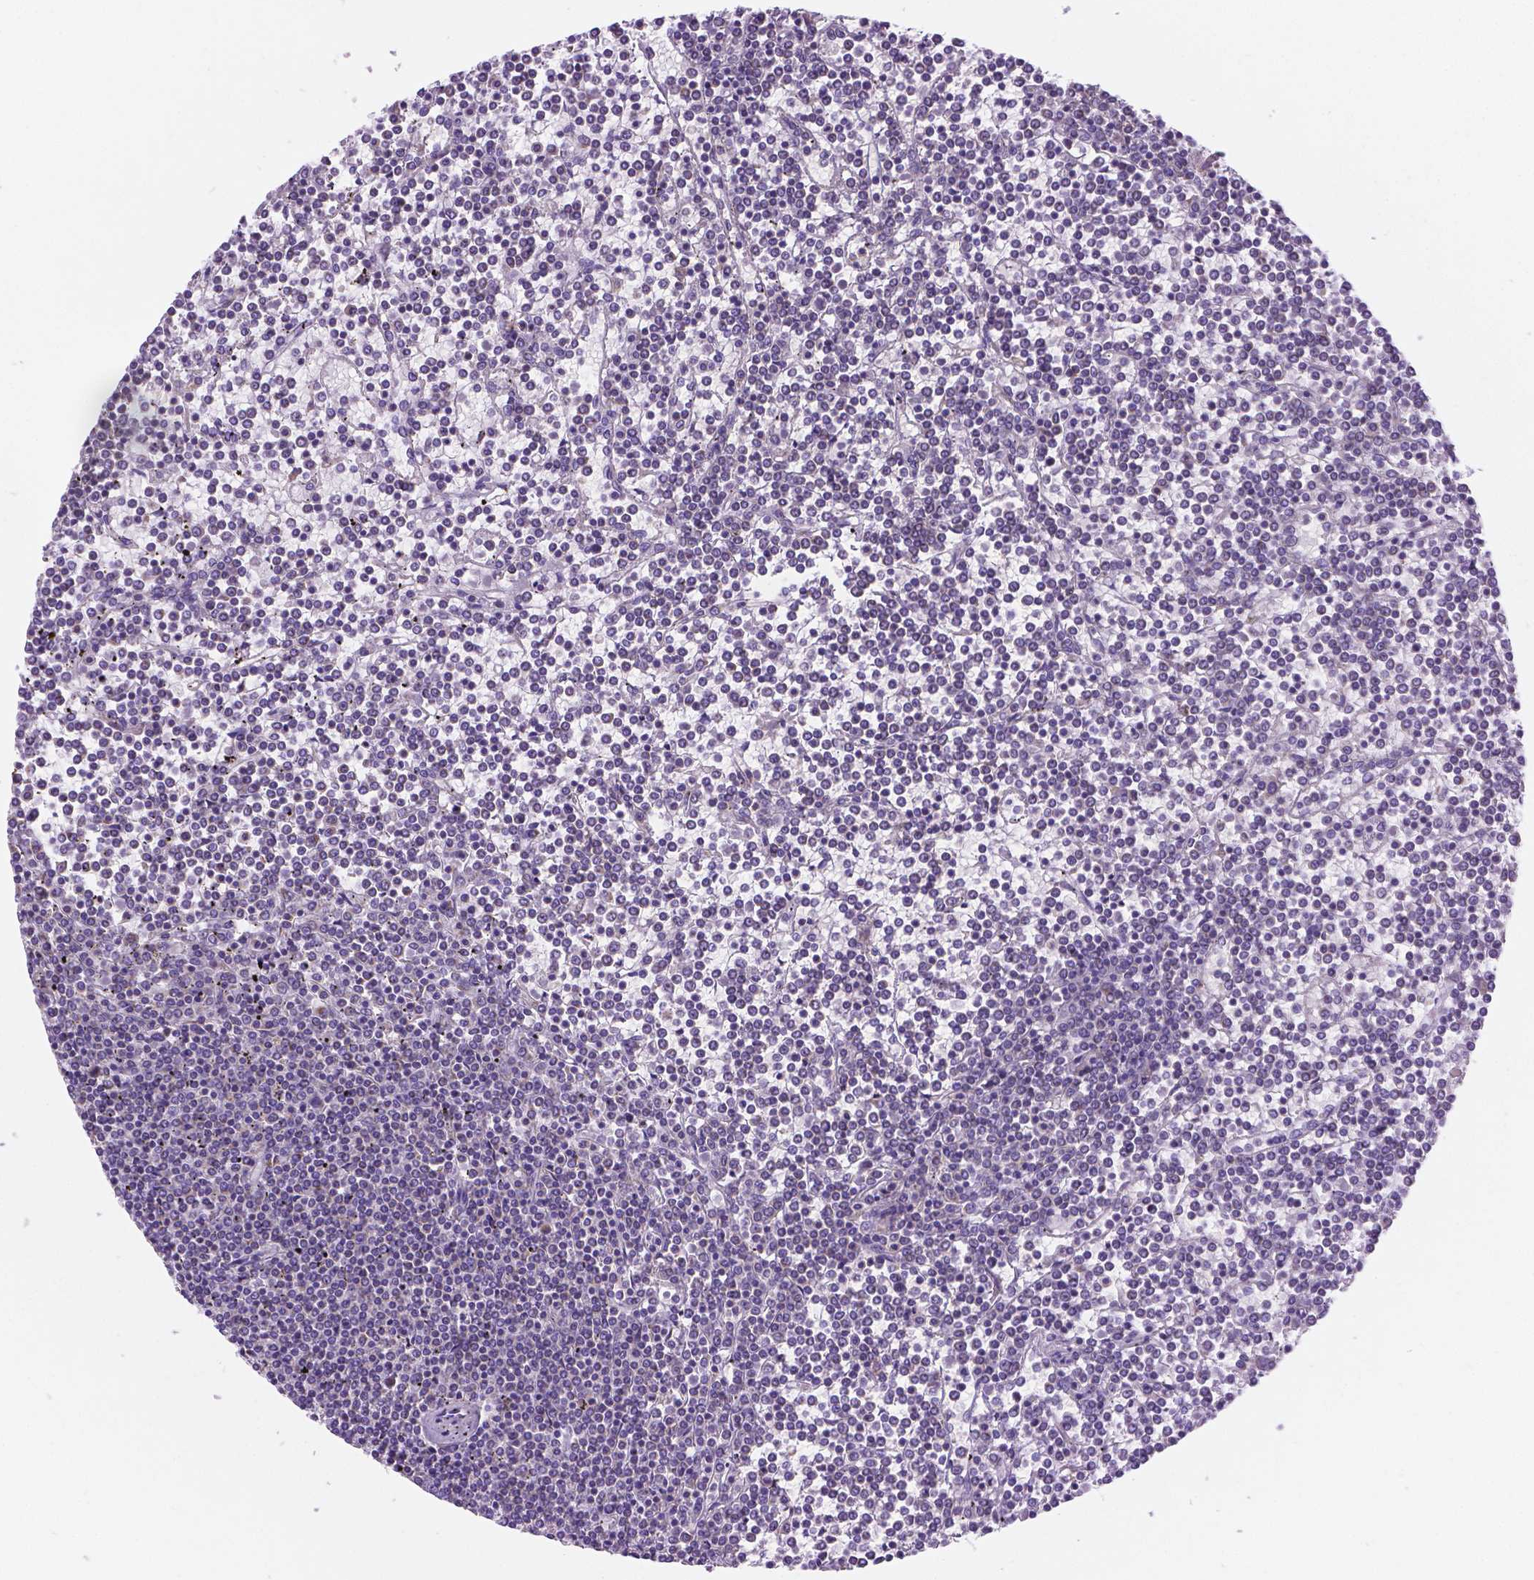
{"staining": {"intensity": "negative", "quantity": "none", "location": "none"}, "tissue": "lymphoma", "cell_type": "Tumor cells", "image_type": "cancer", "snomed": [{"axis": "morphology", "description": "Malignant lymphoma, non-Hodgkin's type, Low grade"}, {"axis": "topography", "description": "Spleen"}], "caption": "Immunohistochemistry histopathology image of lymphoma stained for a protein (brown), which shows no expression in tumor cells. Brightfield microscopy of IHC stained with DAB (3,3'-diaminobenzidine) (brown) and hematoxylin (blue), captured at high magnification.", "gene": "CSPG5", "patient": {"sex": "female", "age": 19}}